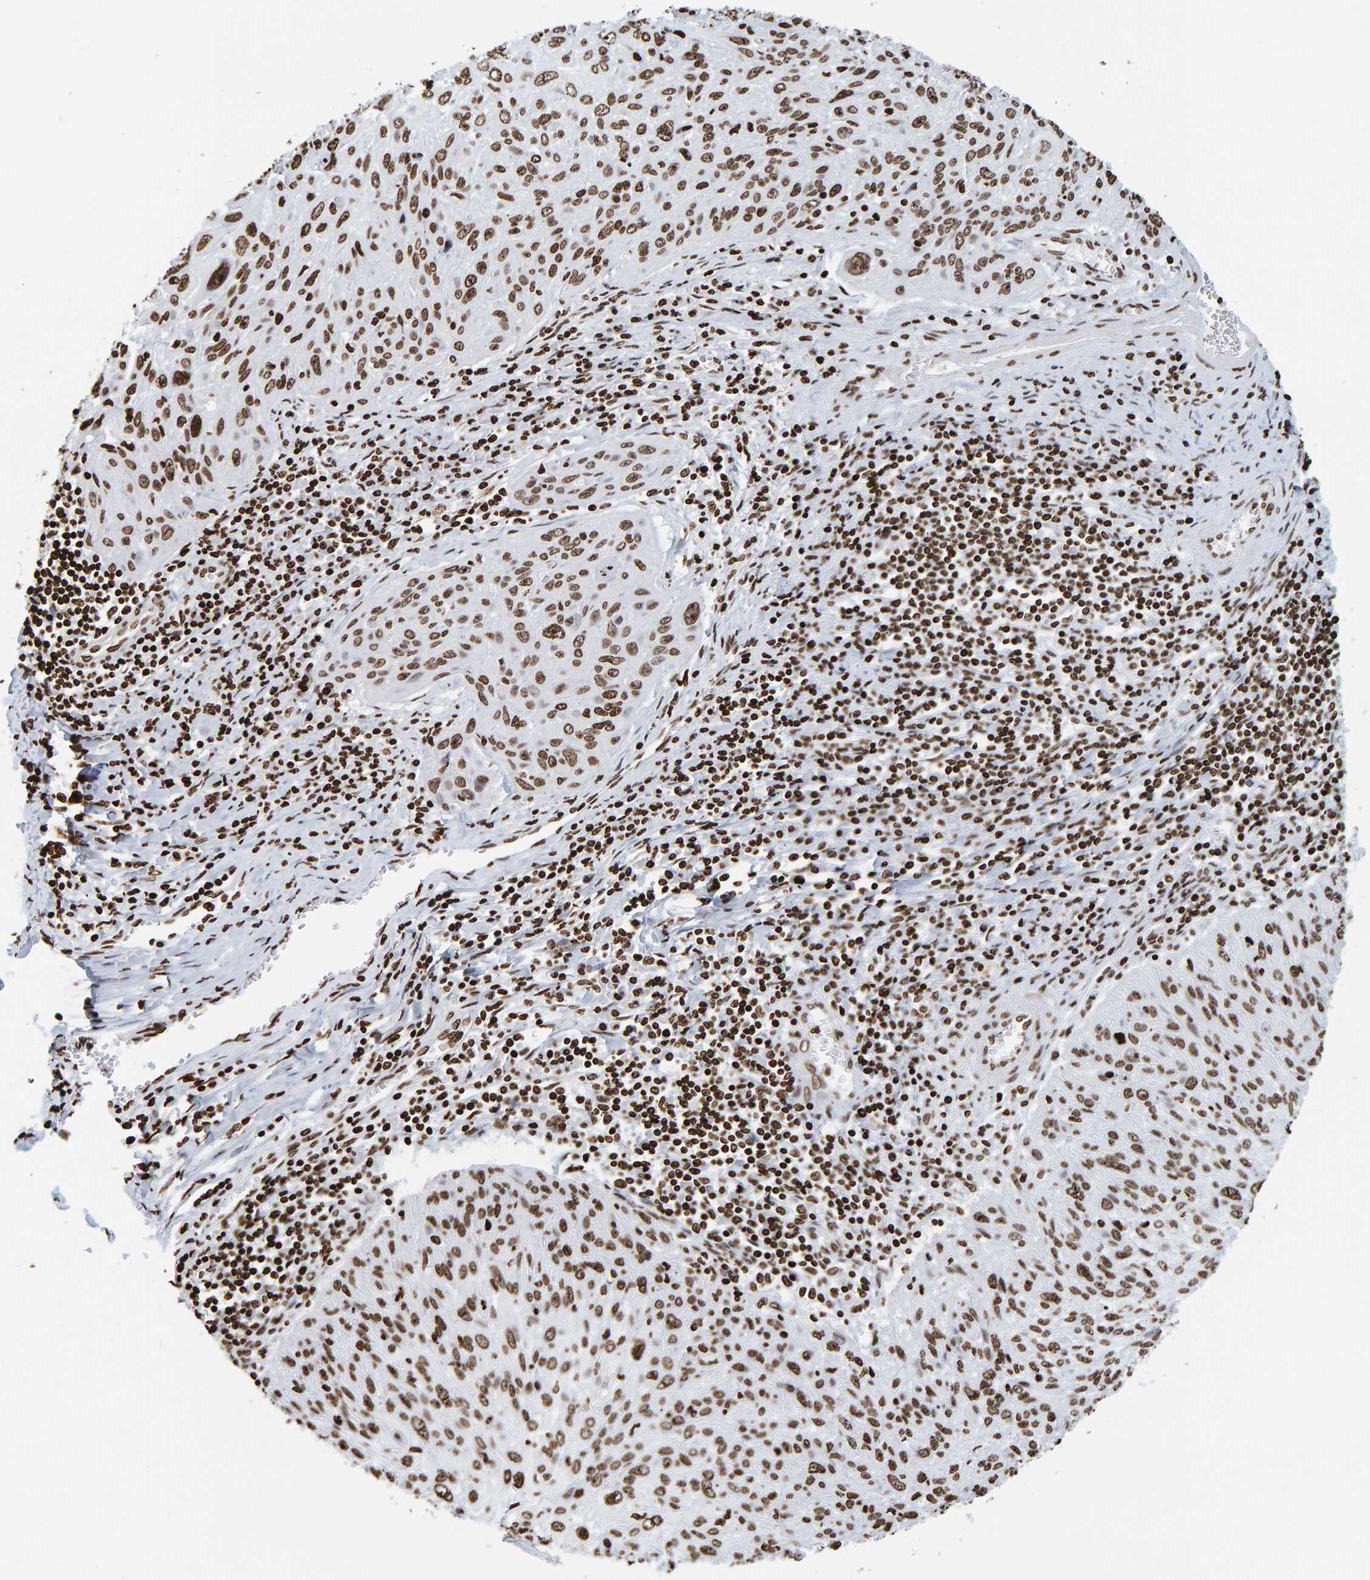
{"staining": {"intensity": "moderate", "quantity": ">75%", "location": "nuclear"}, "tissue": "cervical cancer", "cell_type": "Tumor cells", "image_type": "cancer", "snomed": [{"axis": "morphology", "description": "Squamous cell carcinoma, NOS"}, {"axis": "topography", "description": "Cervix"}], "caption": "Immunohistochemistry (IHC) micrograph of neoplastic tissue: human cervical cancer (squamous cell carcinoma) stained using IHC exhibits medium levels of moderate protein expression localized specifically in the nuclear of tumor cells, appearing as a nuclear brown color.", "gene": "BRF2", "patient": {"sex": "female", "age": 51}}